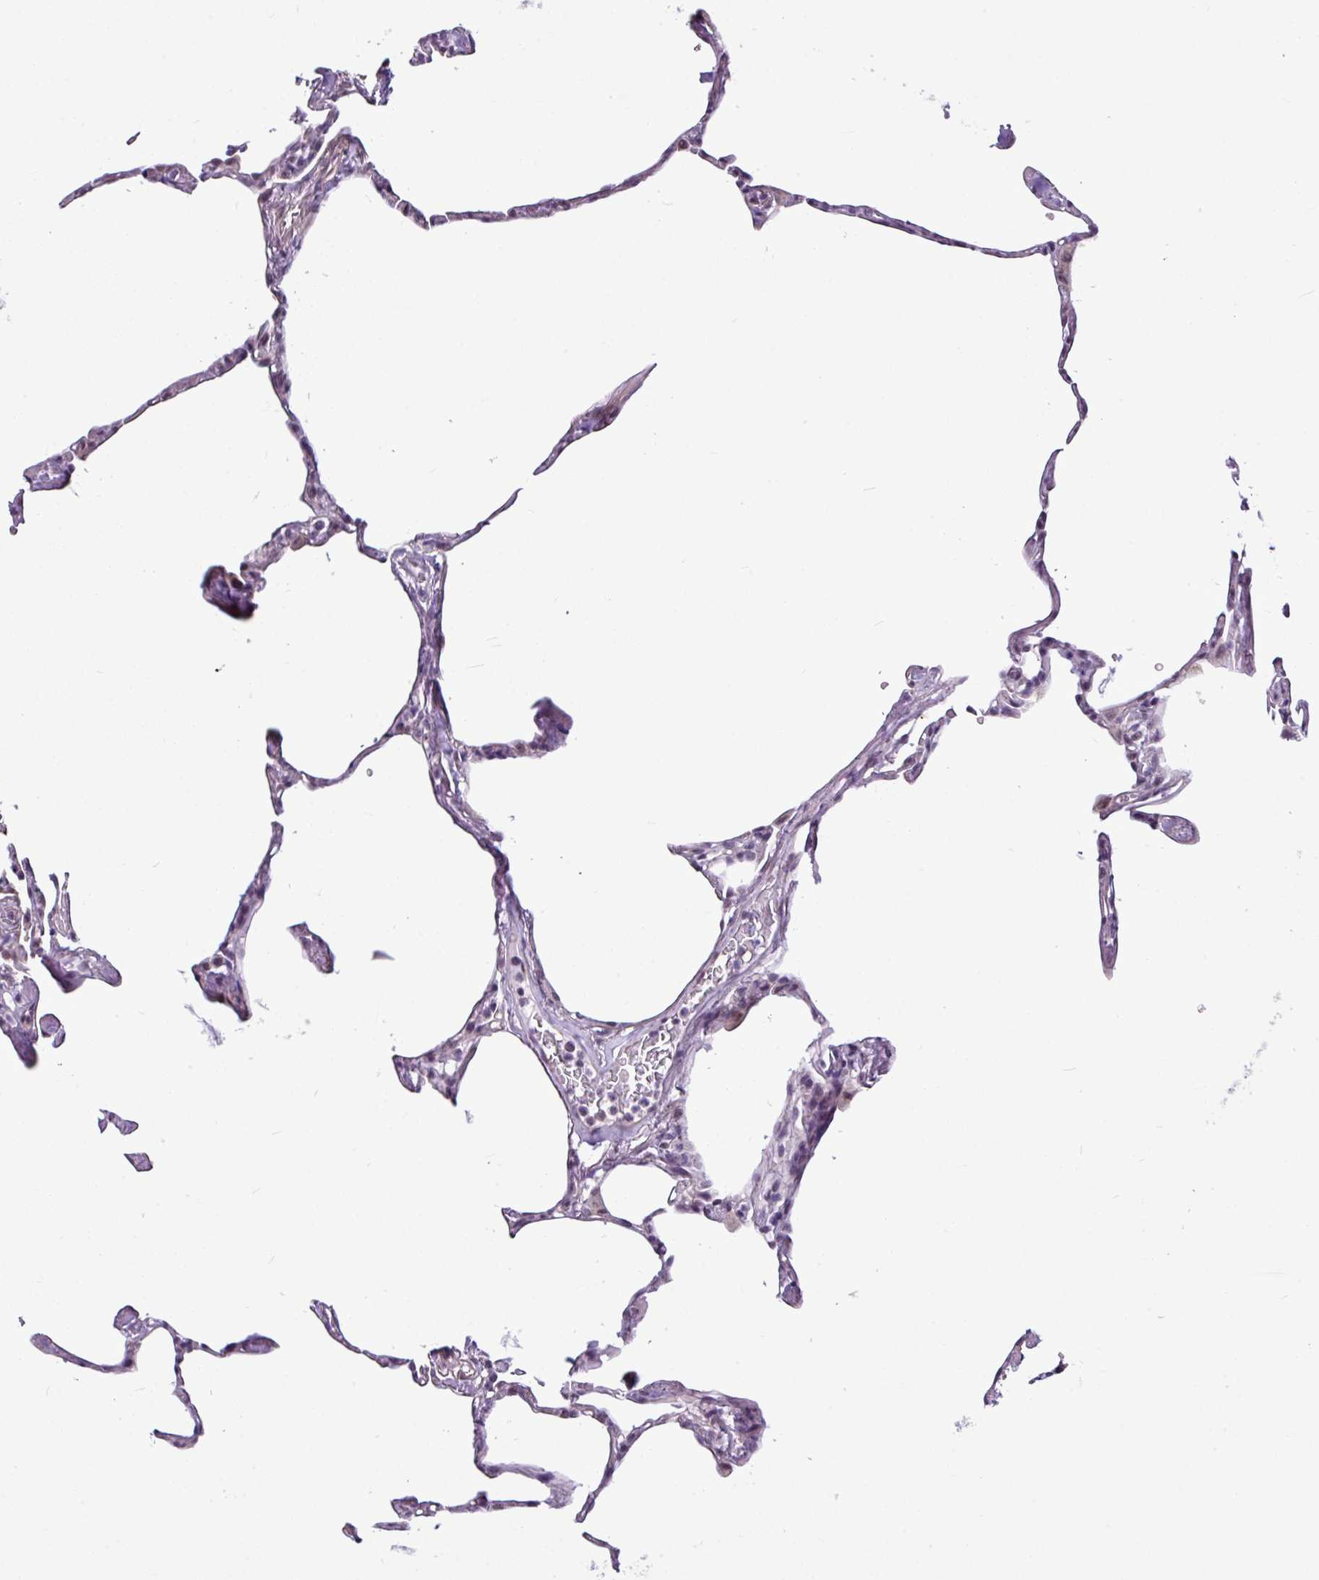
{"staining": {"intensity": "moderate", "quantity": "25%-75%", "location": "nuclear"}, "tissue": "lung", "cell_type": "Alveolar cells", "image_type": "normal", "snomed": [{"axis": "morphology", "description": "Normal tissue, NOS"}, {"axis": "topography", "description": "Lung"}], "caption": "DAB (3,3'-diaminobenzidine) immunohistochemical staining of normal lung shows moderate nuclear protein expression in approximately 25%-75% of alveolar cells.", "gene": "UTP18", "patient": {"sex": "male", "age": 65}}